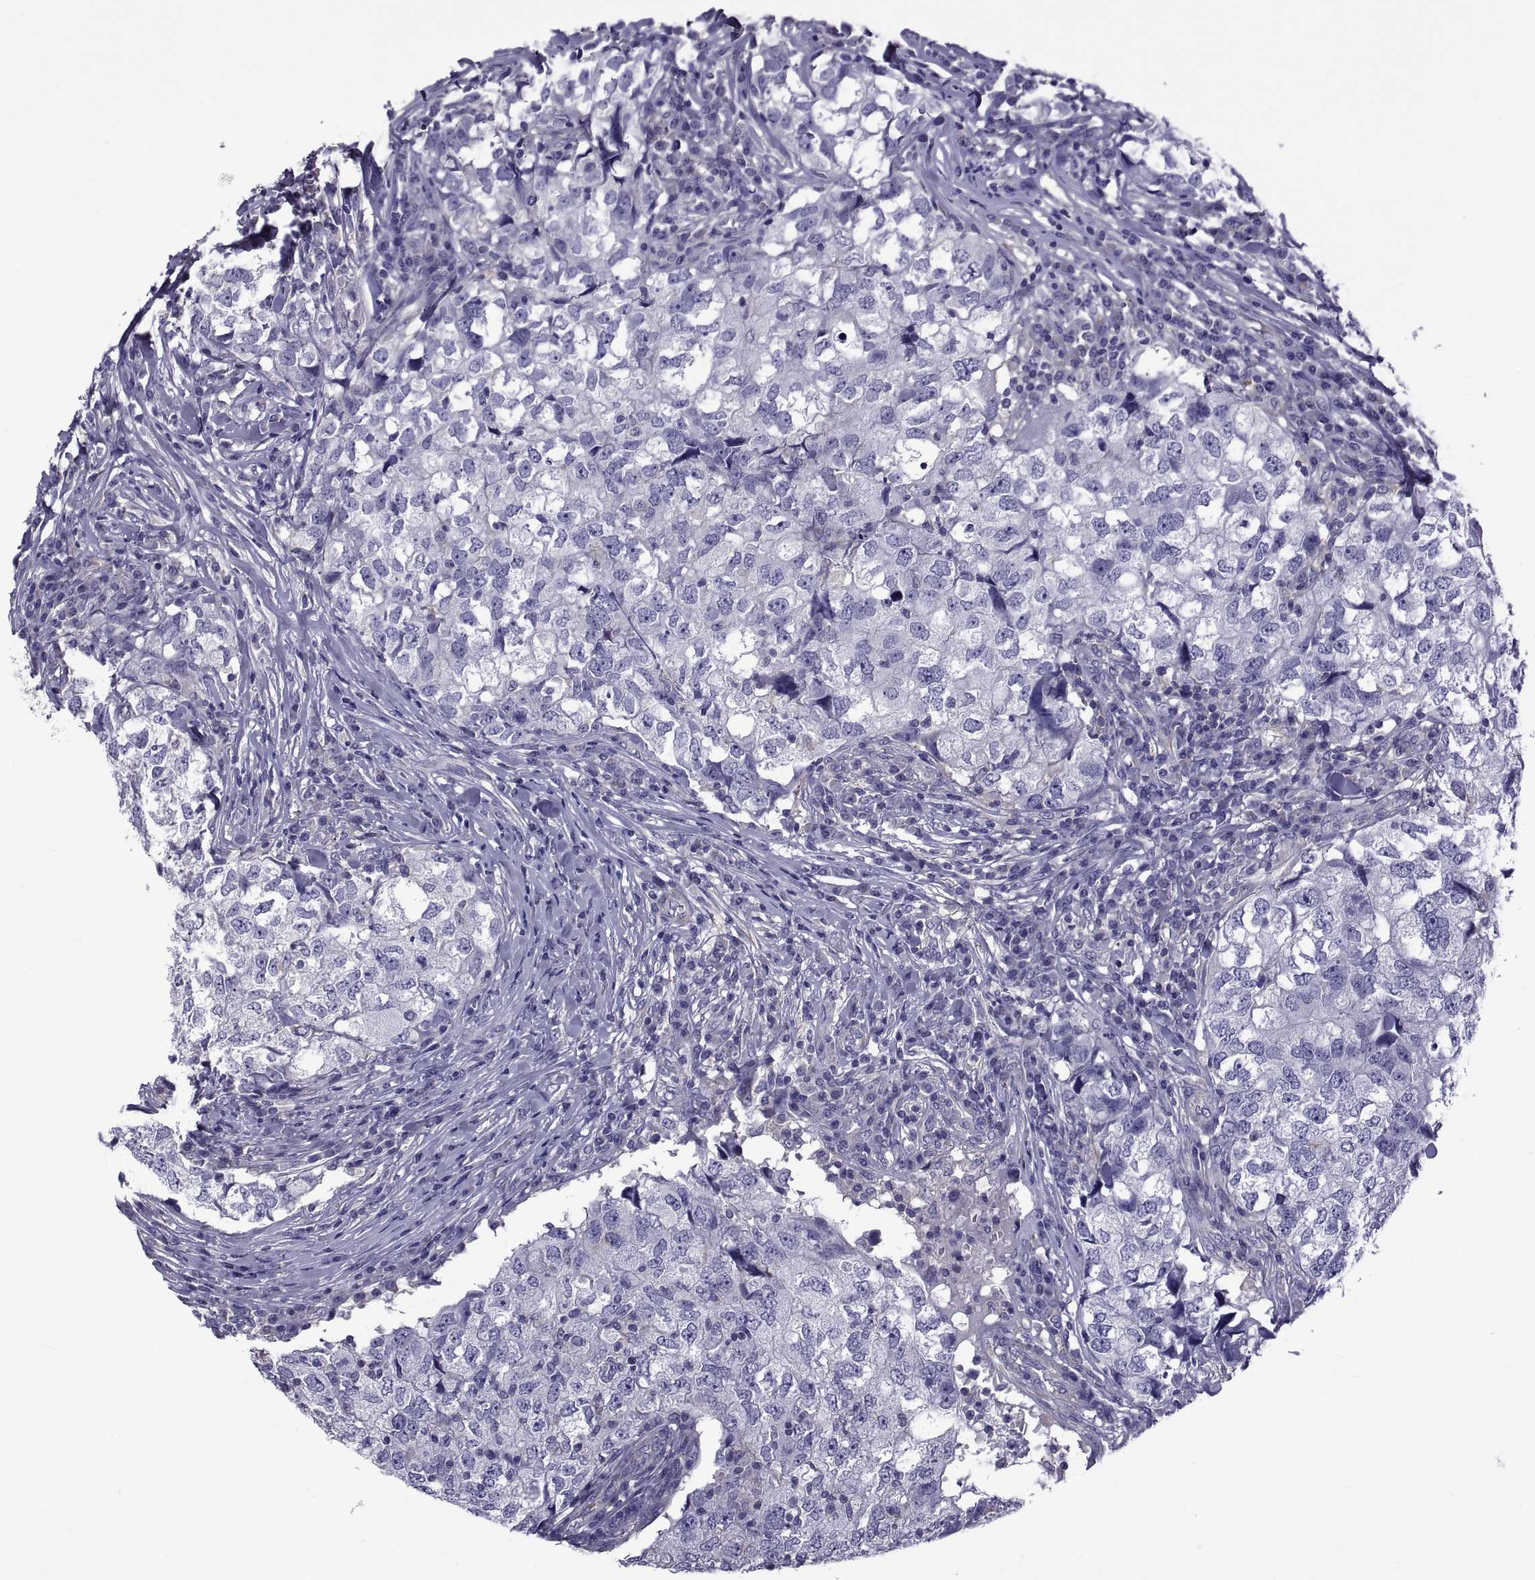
{"staining": {"intensity": "negative", "quantity": "none", "location": "none"}, "tissue": "breast cancer", "cell_type": "Tumor cells", "image_type": "cancer", "snomed": [{"axis": "morphology", "description": "Duct carcinoma"}, {"axis": "topography", "description": "Breast"}], "caption": "Intraductal carcinoma (breast) stained for a protein using IHC demonstrates no positivity tumor cells.", "gene": "TMC3", "patient": {"sex": "female", "age": 30}}